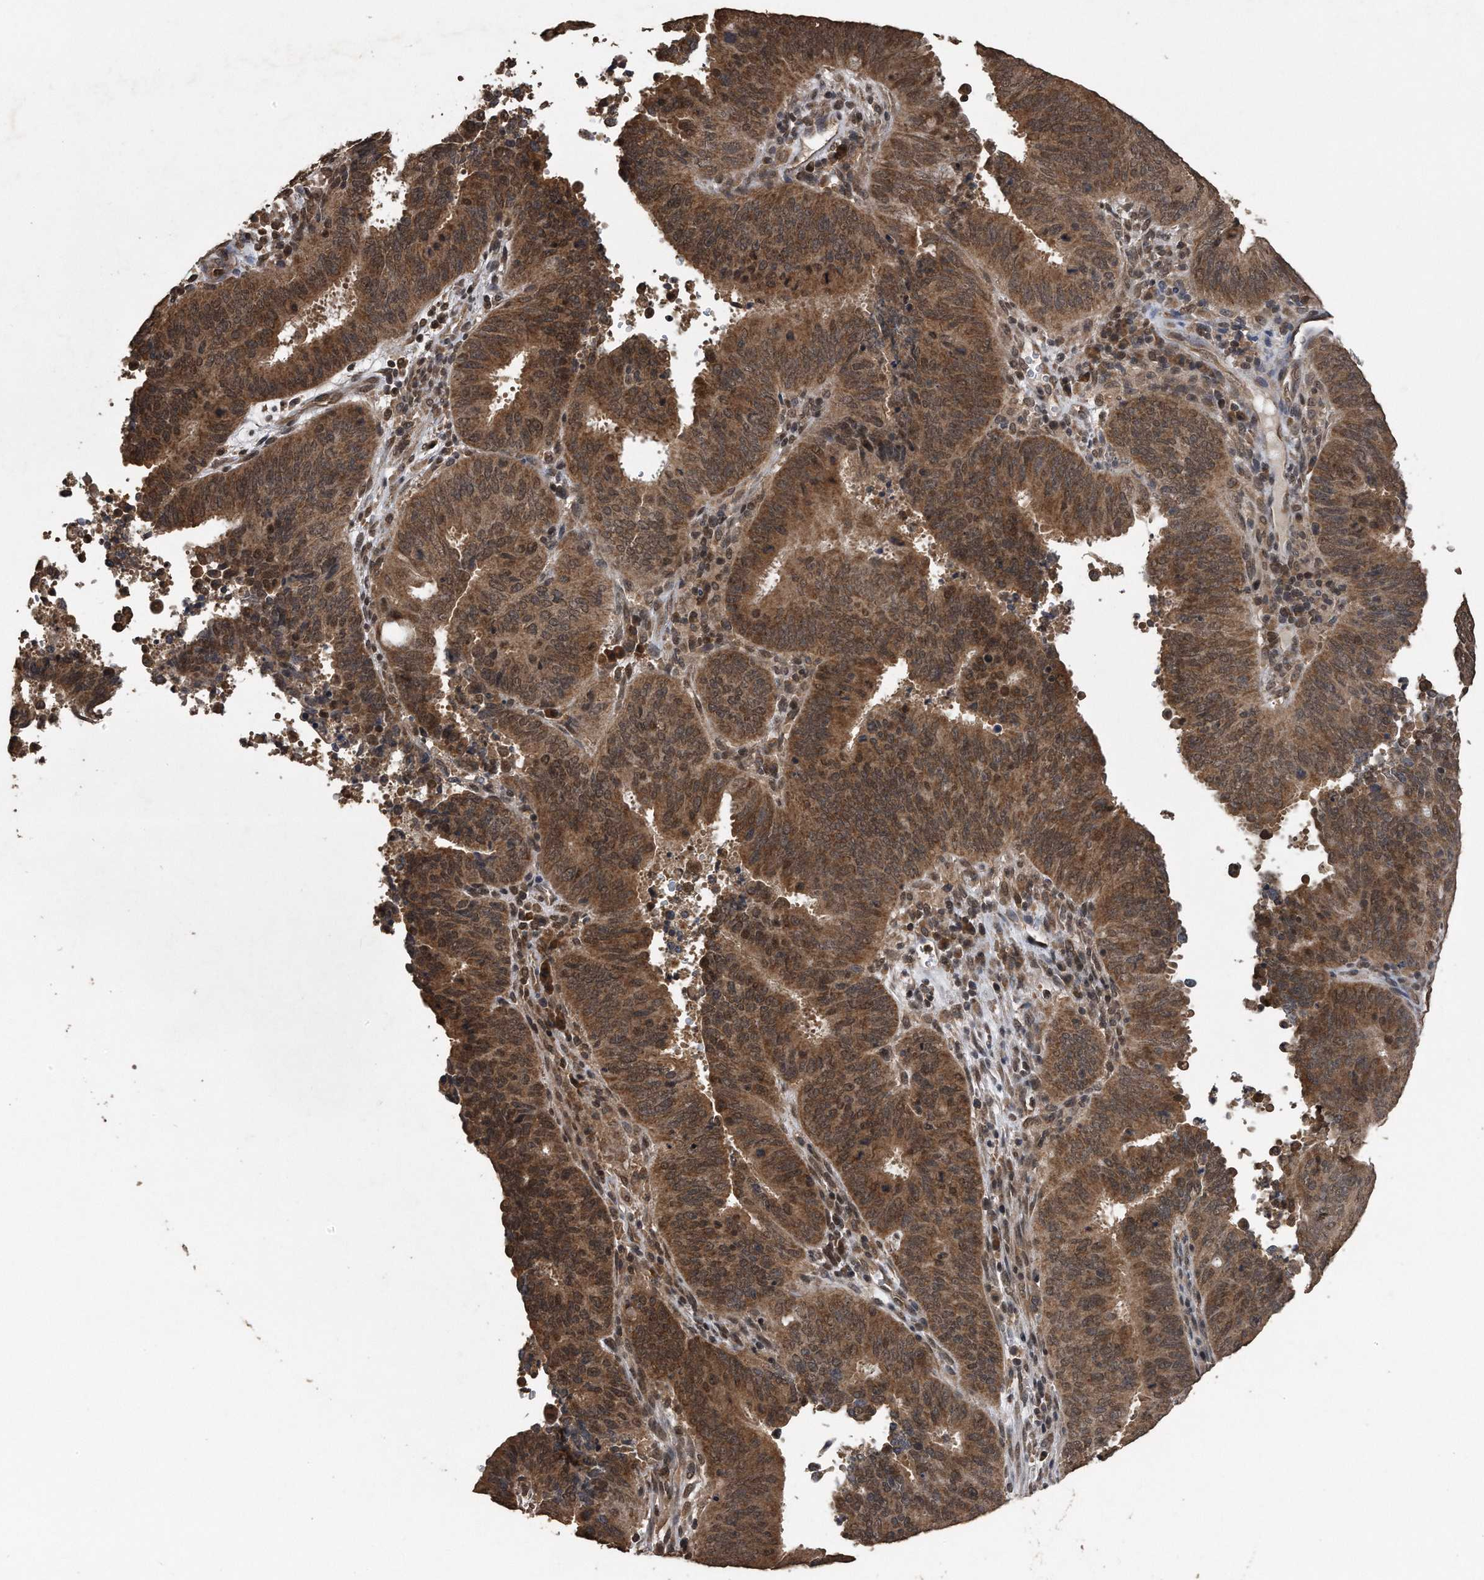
{"staining": {"intensity": "moderate", "quantity": ">75%", "location": "cytoplasmic/membranous,nuclear"}, "tissue": "cervical cancer", "cell_type": "Tumor cells", "image_type": "cancer", "snomed": [{"axis": "morphology", "description": "Adenocarcinoma, NOS"}, {"axis": "topography", "description": "Cervix"}], "caption": "The micrograph displays staining of cervical adenocarcinoma, revealing moderate cytoplasmic/membranous and nuclear protein expression (brown color) within tumor cells.", "gene": "CRYZL1", "patient": {"sex": "female", "age": 44}}